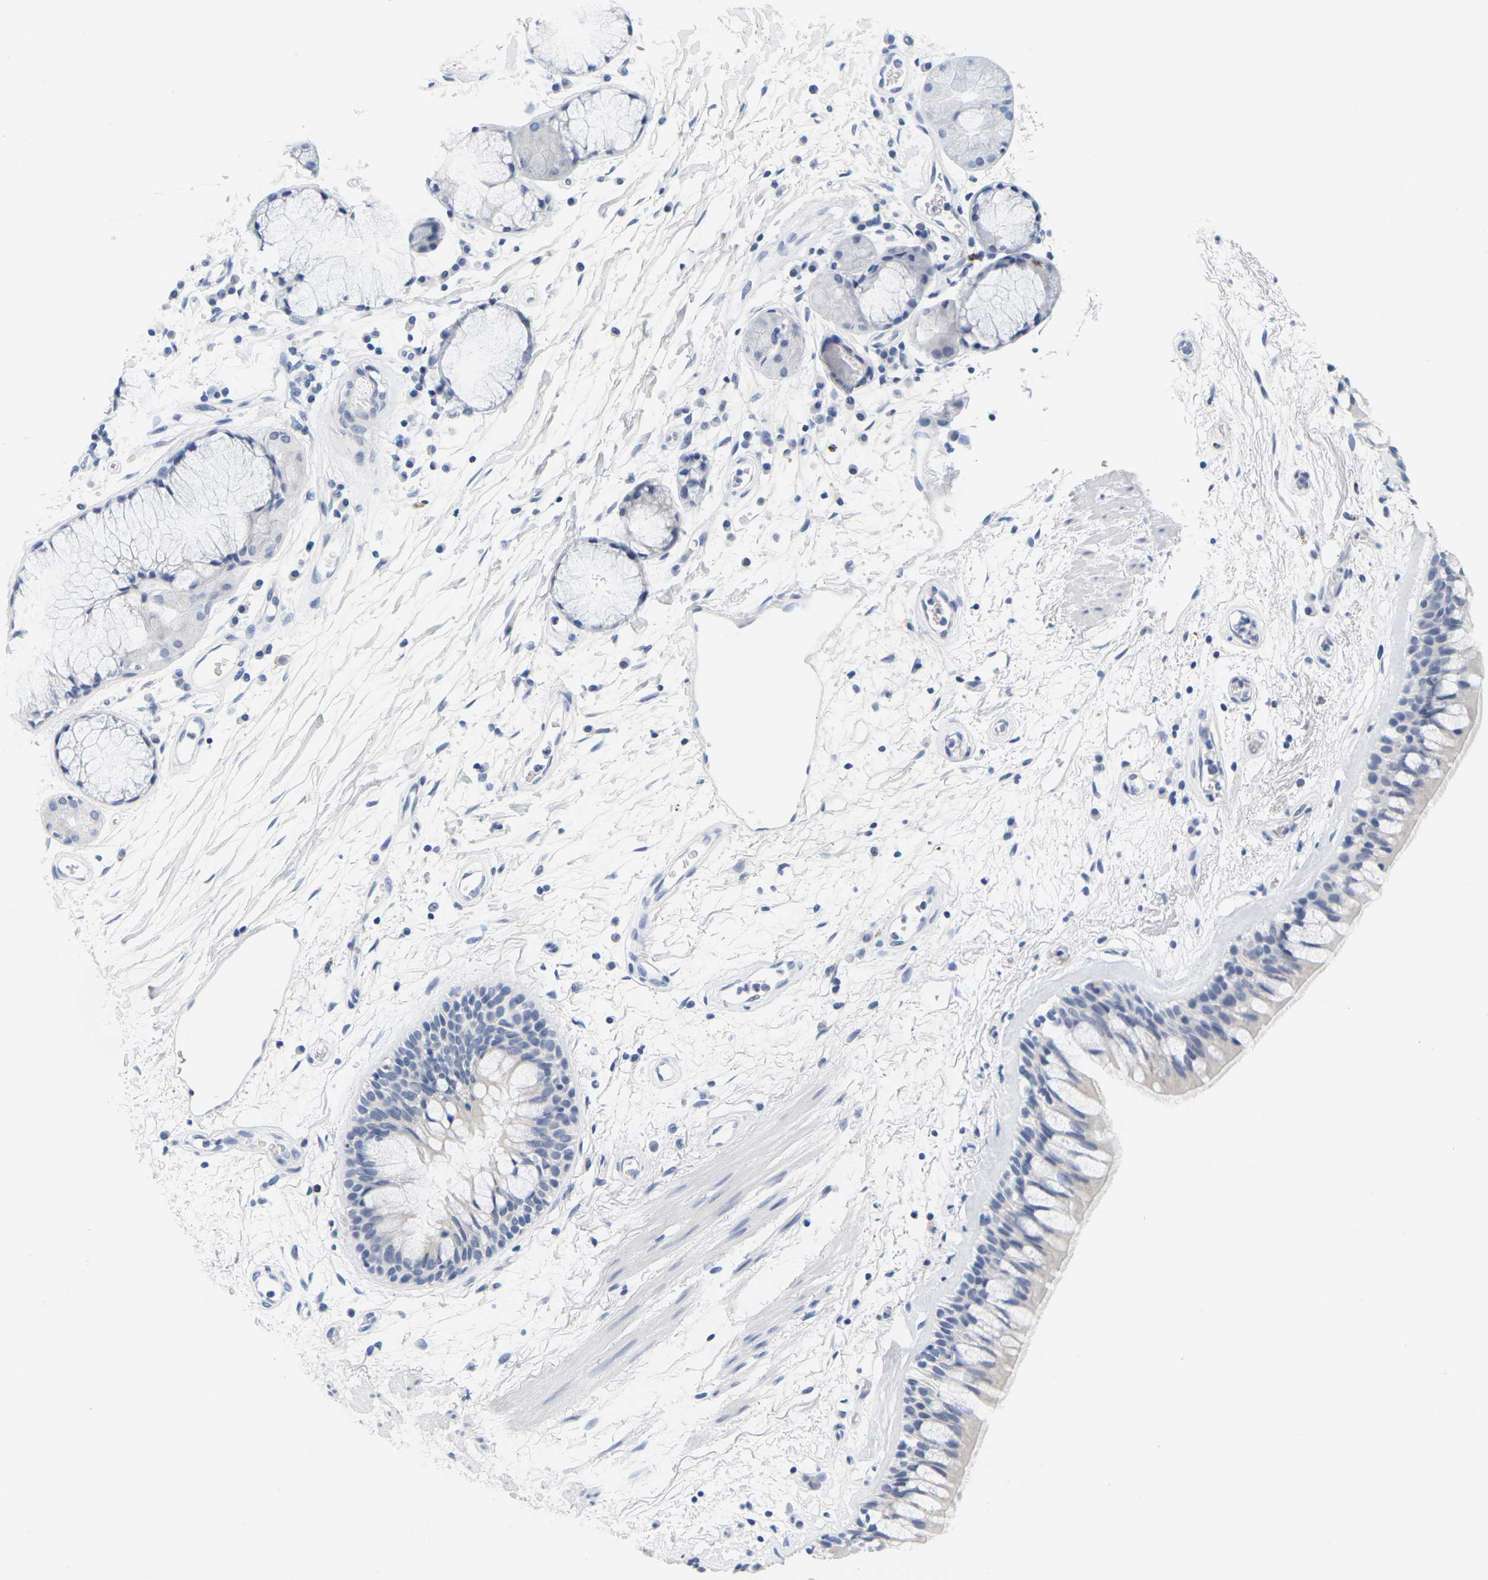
{"staining": {"intensity": "negative", "quantity": "none", "location": "none"}, "tissue": "bronchus", "cell_type": "Respiratory epithelial cells", "image_type": "normal", "snomed": [{"axis": "morphology", "description": "Normal tissue, NOS"}, {"axis": "morphology", "description": "Adenocarcinoma, NOS"}, {"axis": "topography", "description": "Bronchus"}, {"axis": "topography", "description": "Lung"}], "caption": "A high-resolution histopathology image shows IHC staining of unremarkable bronchus, which shows no significant staining in respiratory epithelial cells. The staining is performed using DAB (3,3'-diaminobenzidine) brown chromogen with nuclei counter-stained in using hematoxylin.", "gene": "HLA", "patient": {"sex": "female", "age": 54}}